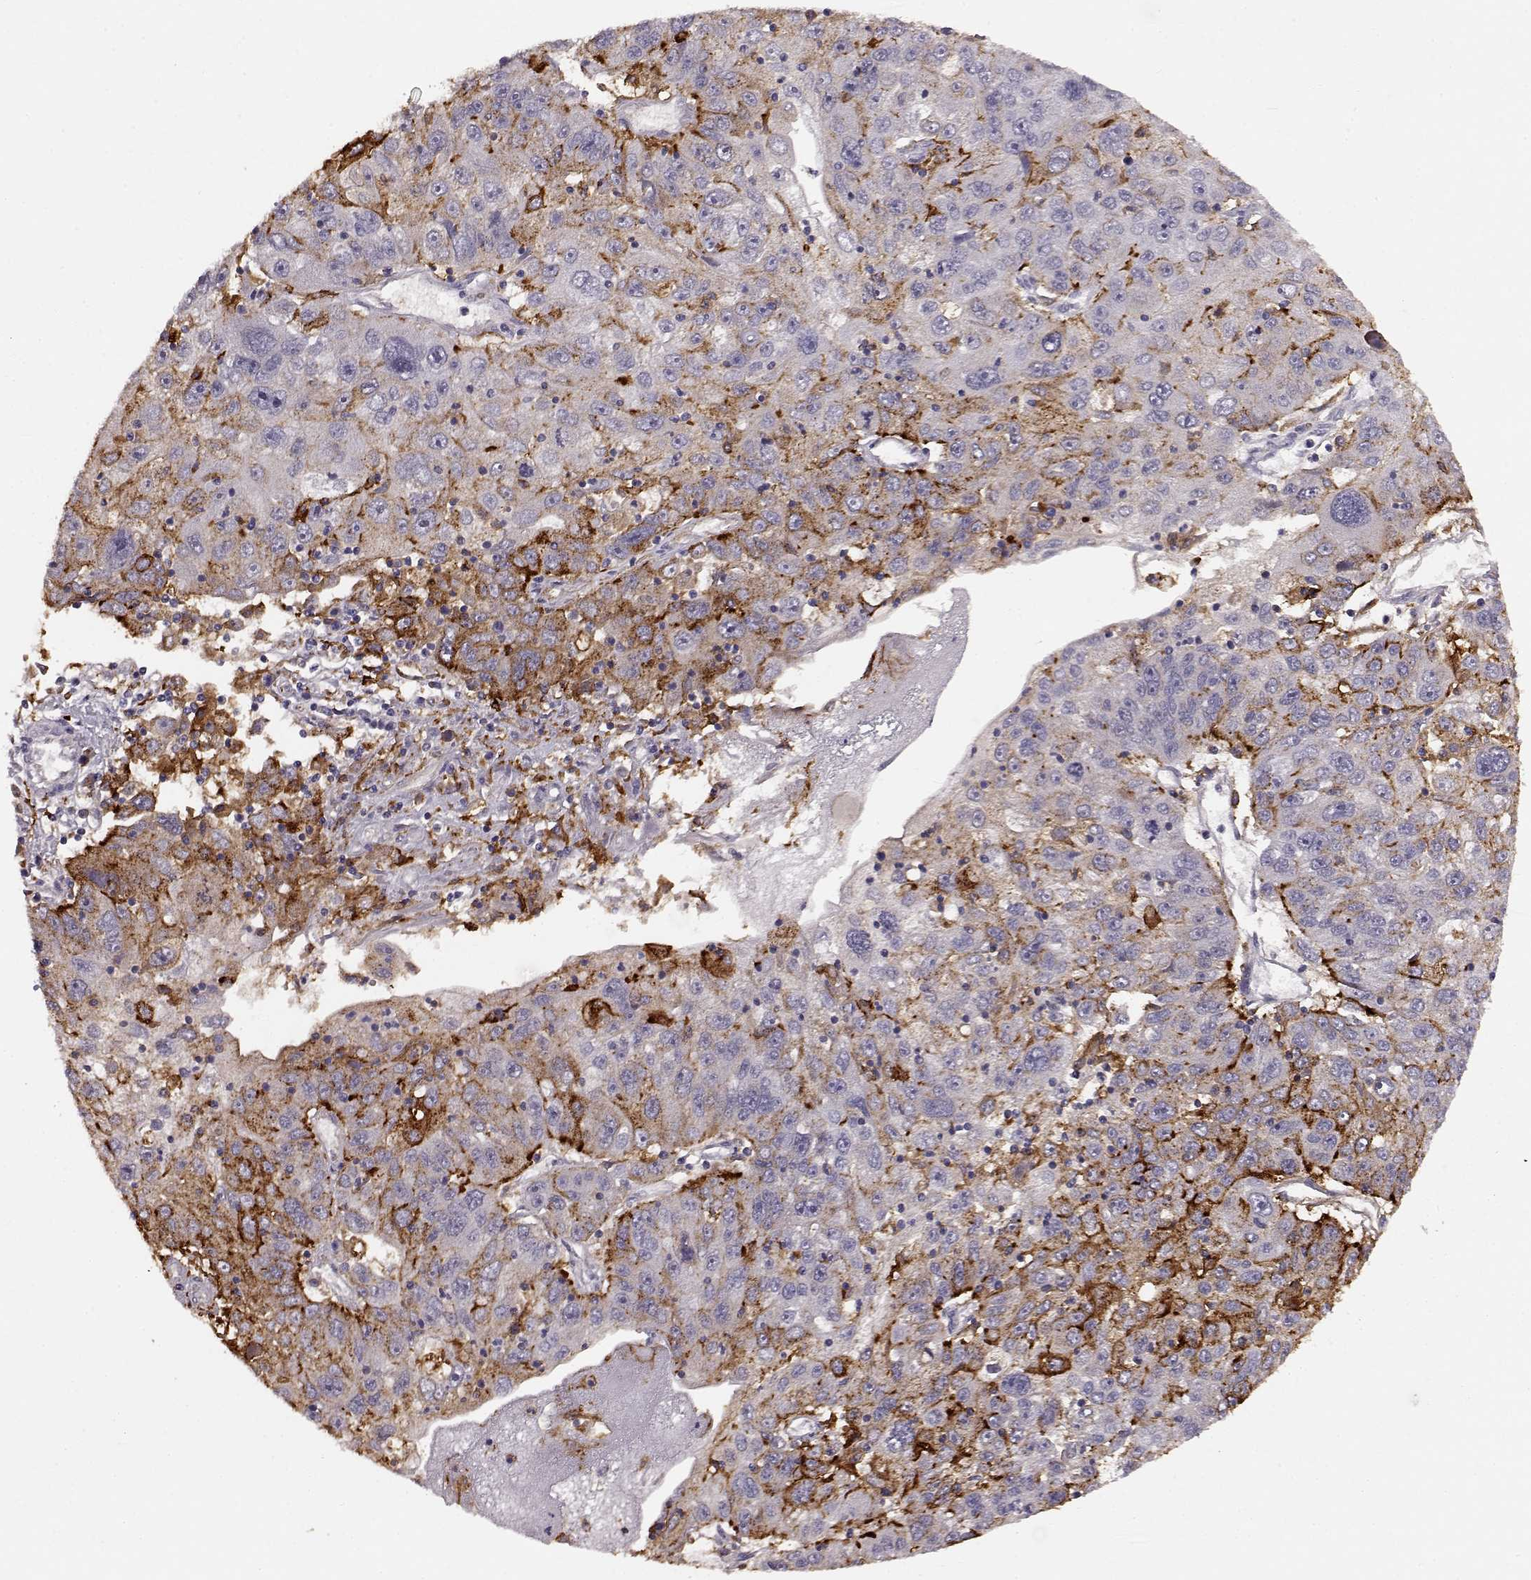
{"staining": {"intensity": "strong", "quantity": "<25%", "location": "cytoplasmic/membranous"}, "tissue": "stomach cancer", "cell_type": "Tumor cells", "image_type": "cancer", "snomed": [{"axis": "morphology", "description": "Adenocarcinoma, NOS"}, {"axis": "topography", "description": "Stomach"}], "caption": "Protein staining reveals strong cytoplasmic/membranous positivity in about <25% of tumor cells in stomach cancer (adenocarcinoma).", "gene": "CCNF", "patient": {"sex": "male", "age": 56}}